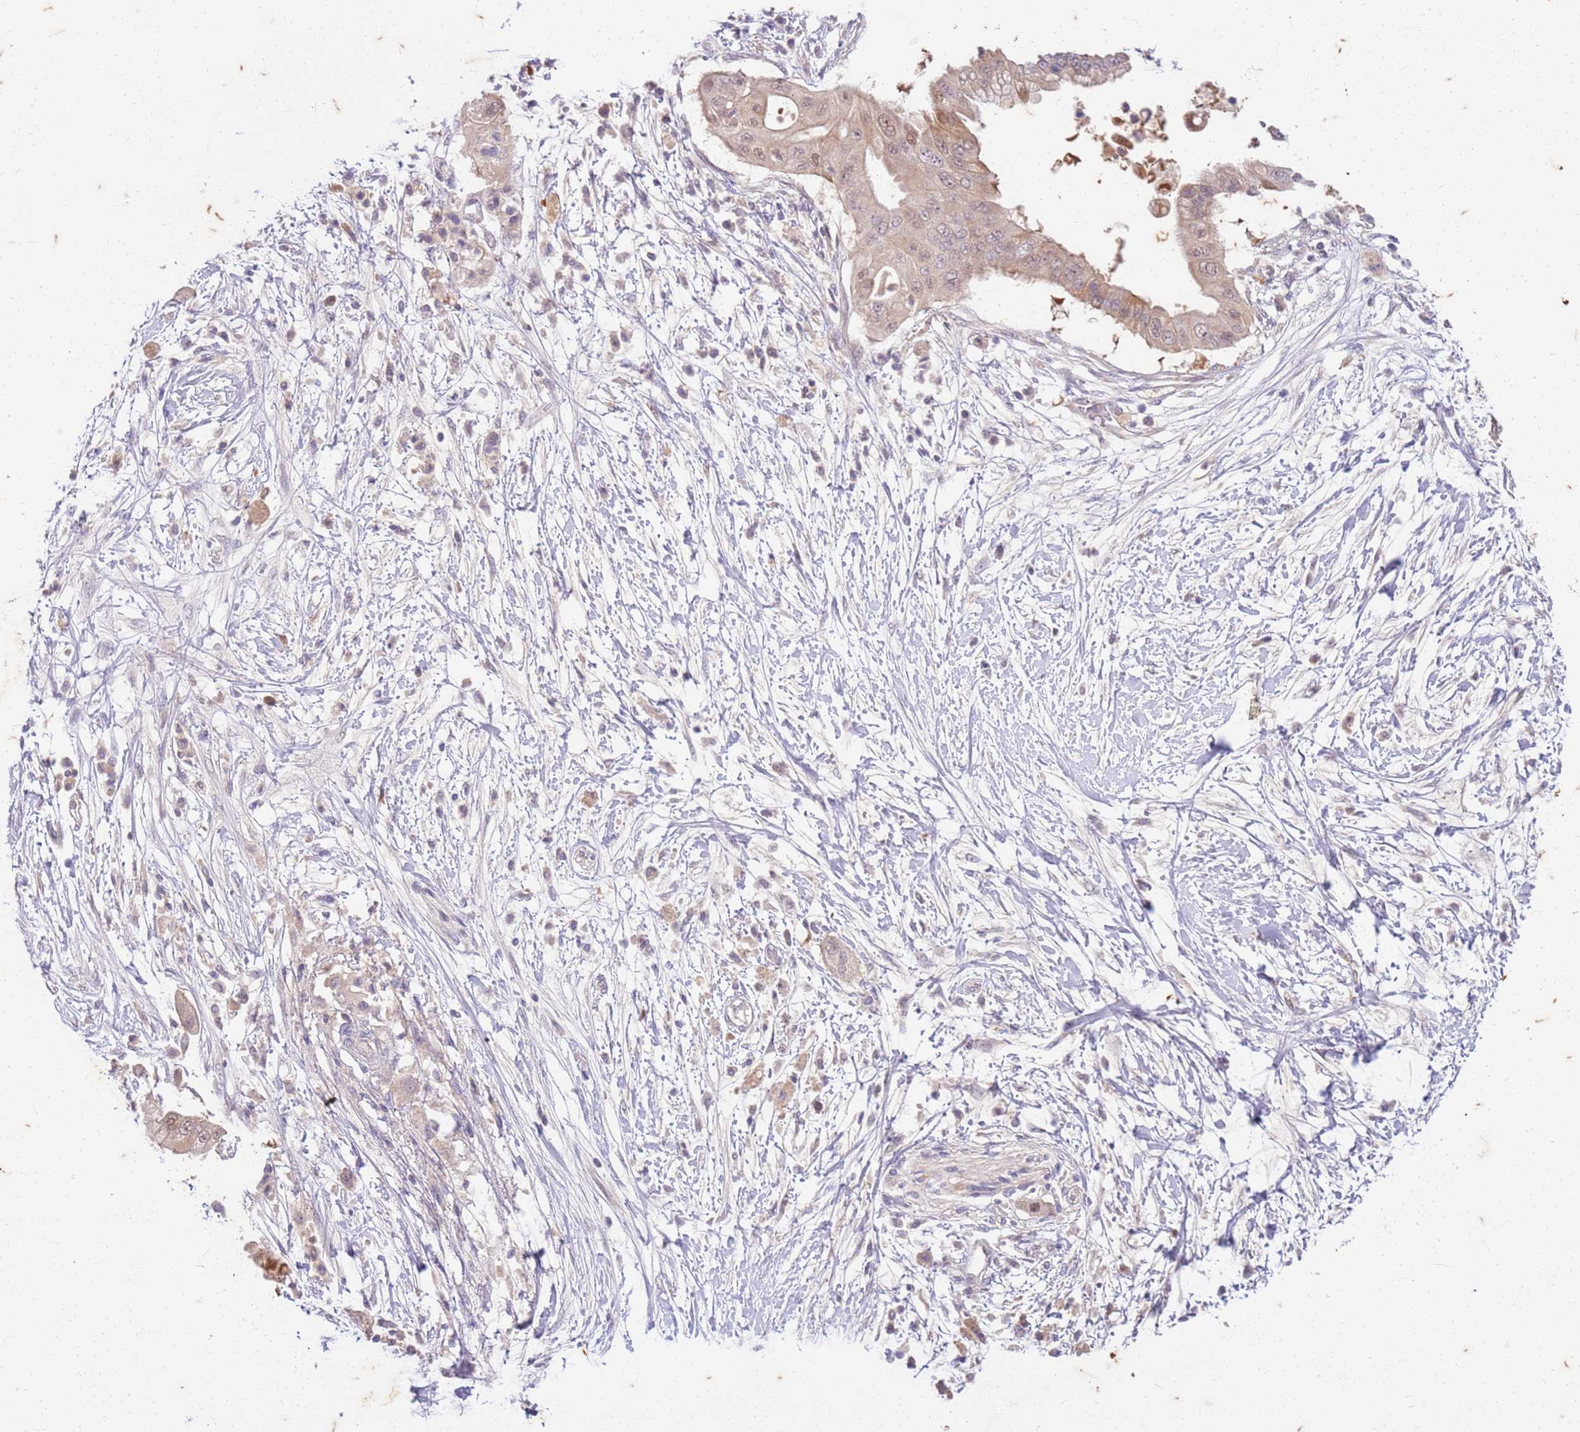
{"staining": {"intensity": "weak", "quantity": ">75%", "location": "cytoplasmic/membranous,nuclear"}, "tissue": "pancreatic cancer", "cell_type": "Tumor cells", "image_type": "cancer", "snomed": [{"axis": "morphology", "description": "Adenocarcinoma, NOS"}, {"axis": "topography", "description": "Pancreas"}], "caption": "Immunohistochemical staining of human adenocarcinoma (pancreatic) exhibits low levels of weak cytoplasmic/membranous and nuclear positivity in approximately >75% of tumor cells.", "gene": "RAPGEF3", "patient": {"sex": "male", "age": 68}}